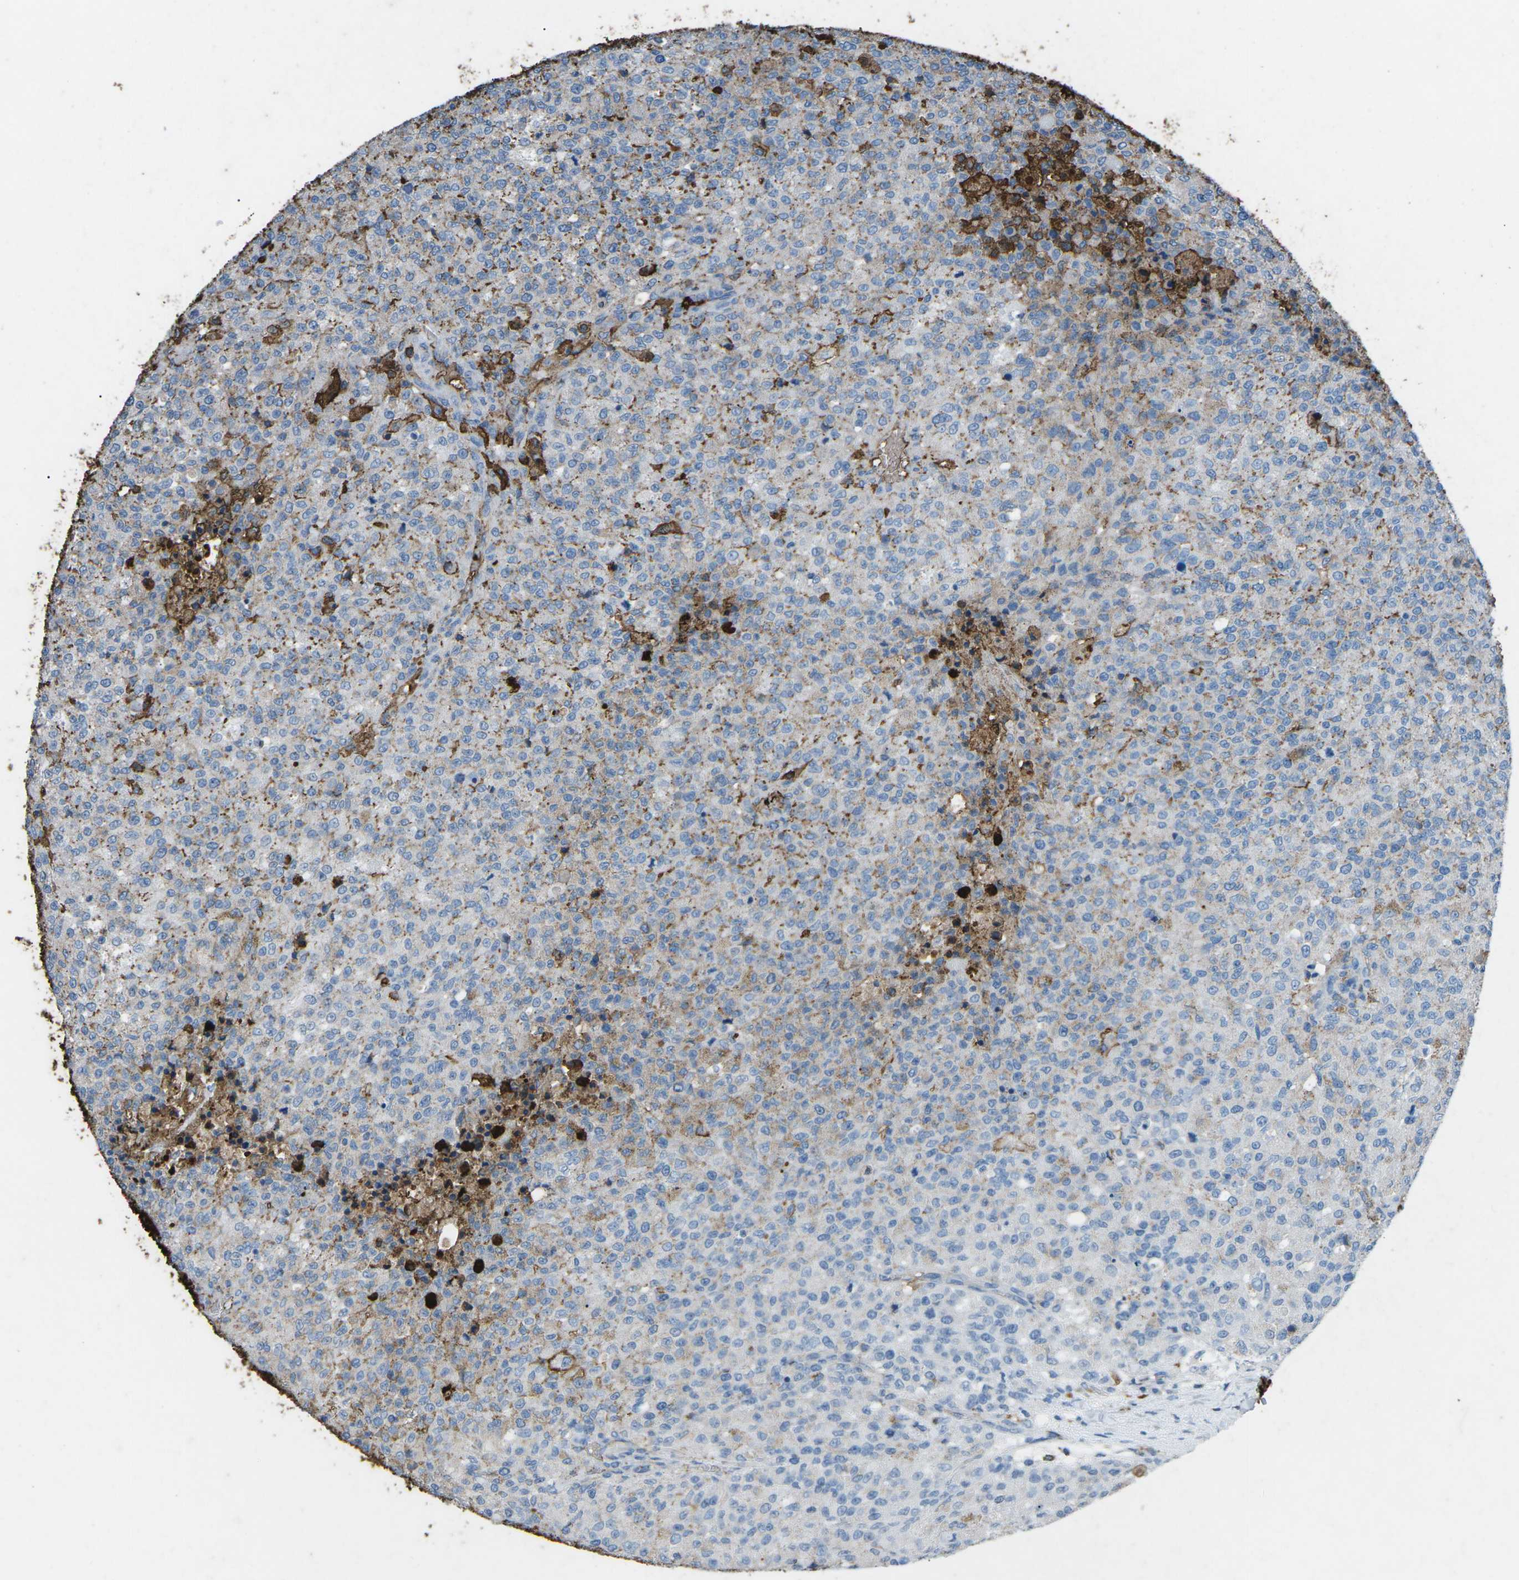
{"staining": {"intensity": "weak", "quantity": "<25%", "location": "cytoplasmic/membranous"}, "tissue": "testis cancer", "cell_type": "Tumor cells", "image_type": "cancer", "snomed": [{"axis": "morphology", "description": "Seminoma, NOS"}, {"axis": "topography", "description": "Testis"}], "caption": "IHC of human seminoma (testis) demonstrates no positivity in tumor cells.", "gene": "CTAGE1", "patient": {"sex": "male", "age": 59}}